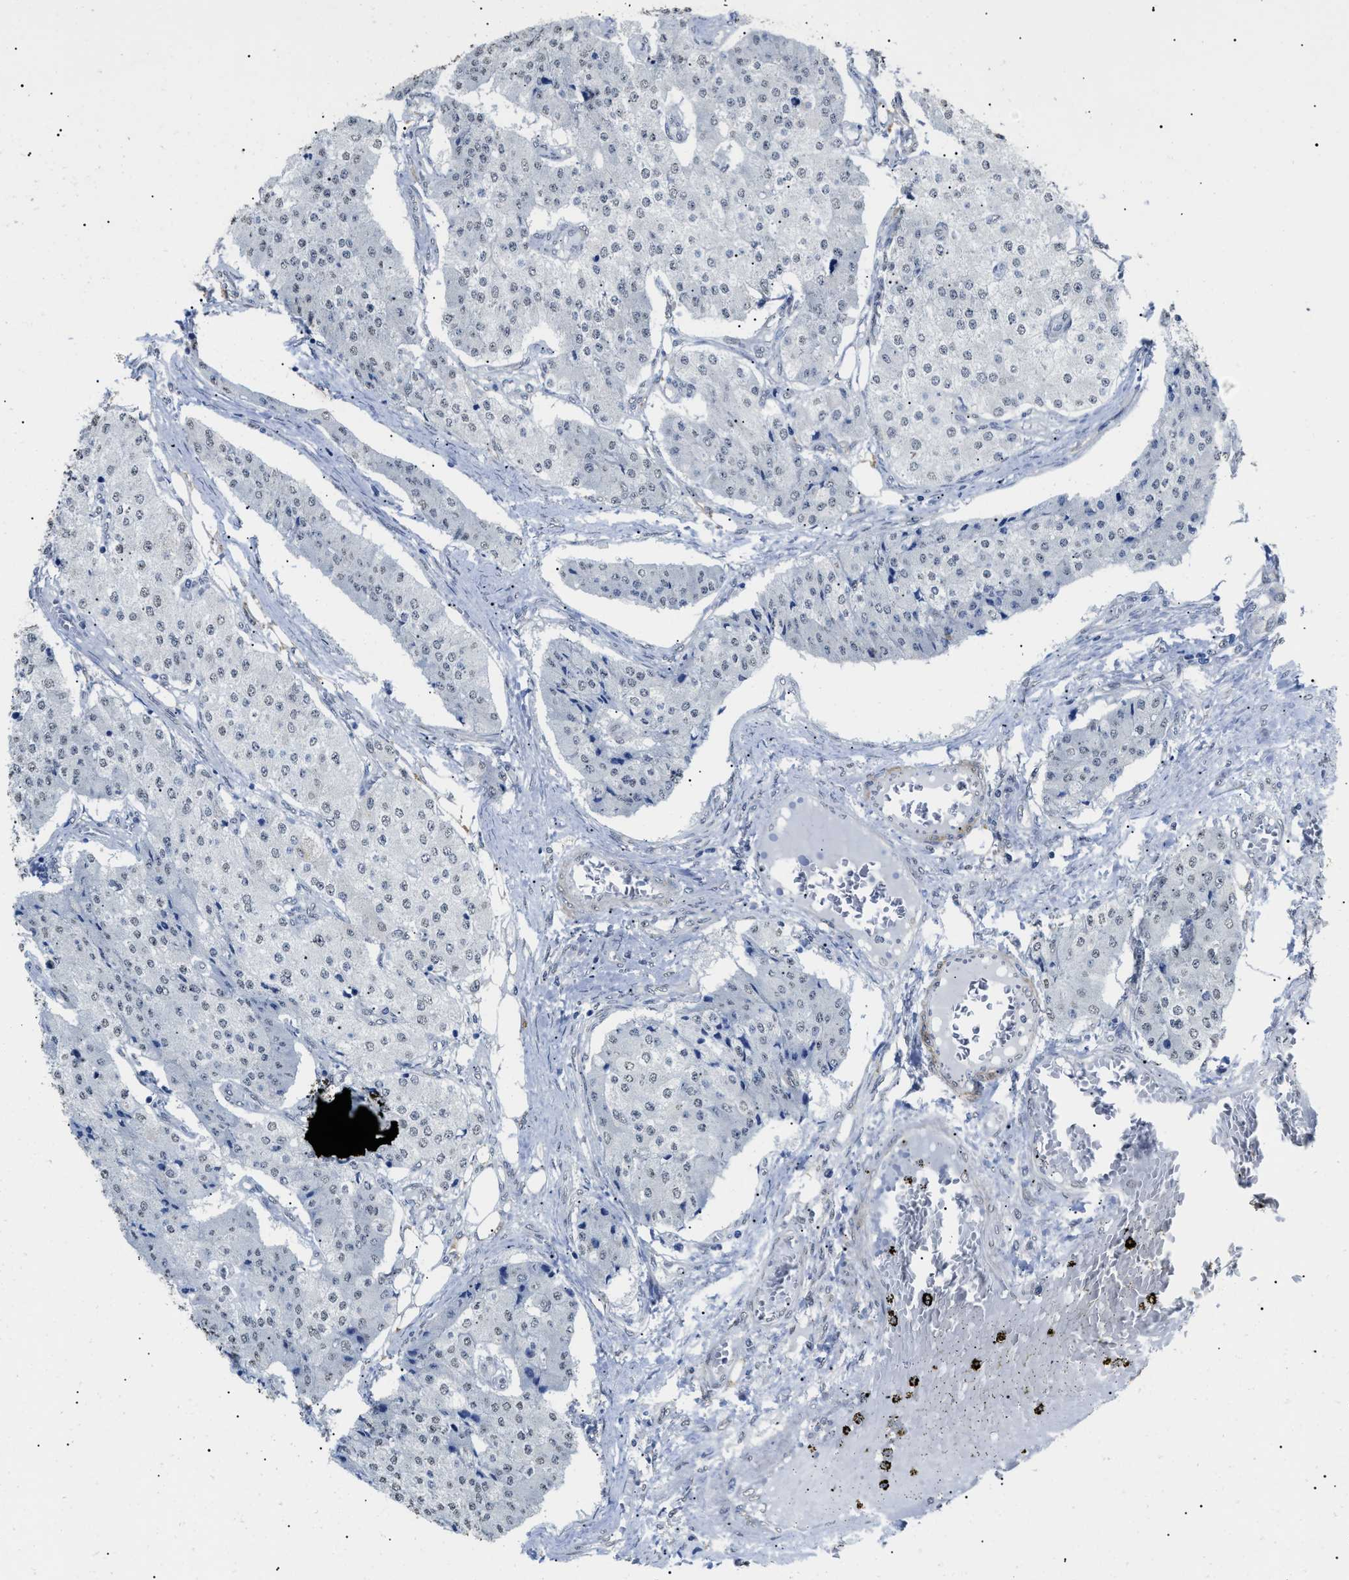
{"staining": {"intensity": "negative", "quantity": "none", "location": "none"}, "tissue": "carcinoid", "cell_type": "Tumor cells", "image_type": "cancer", "snomed": [{"axis": "morphology", "description": "Carcinoid, malignant, NOS"}, {"axis": "topography", "description": "Colon"}], "caption": "High magnification brightfield microscopy of carcinoid (malignant) stained with DAB (brown) and counterstained with hematoxylin (blue): tumor cells show no significant positivity. (Brightfield microscopy of DAB (3,3'-diaminobenzidine) immunohistochemistry (IHC) at high magnification).", "gene": "SFXN5", "patient": {"sex": "female", "age": 52}}